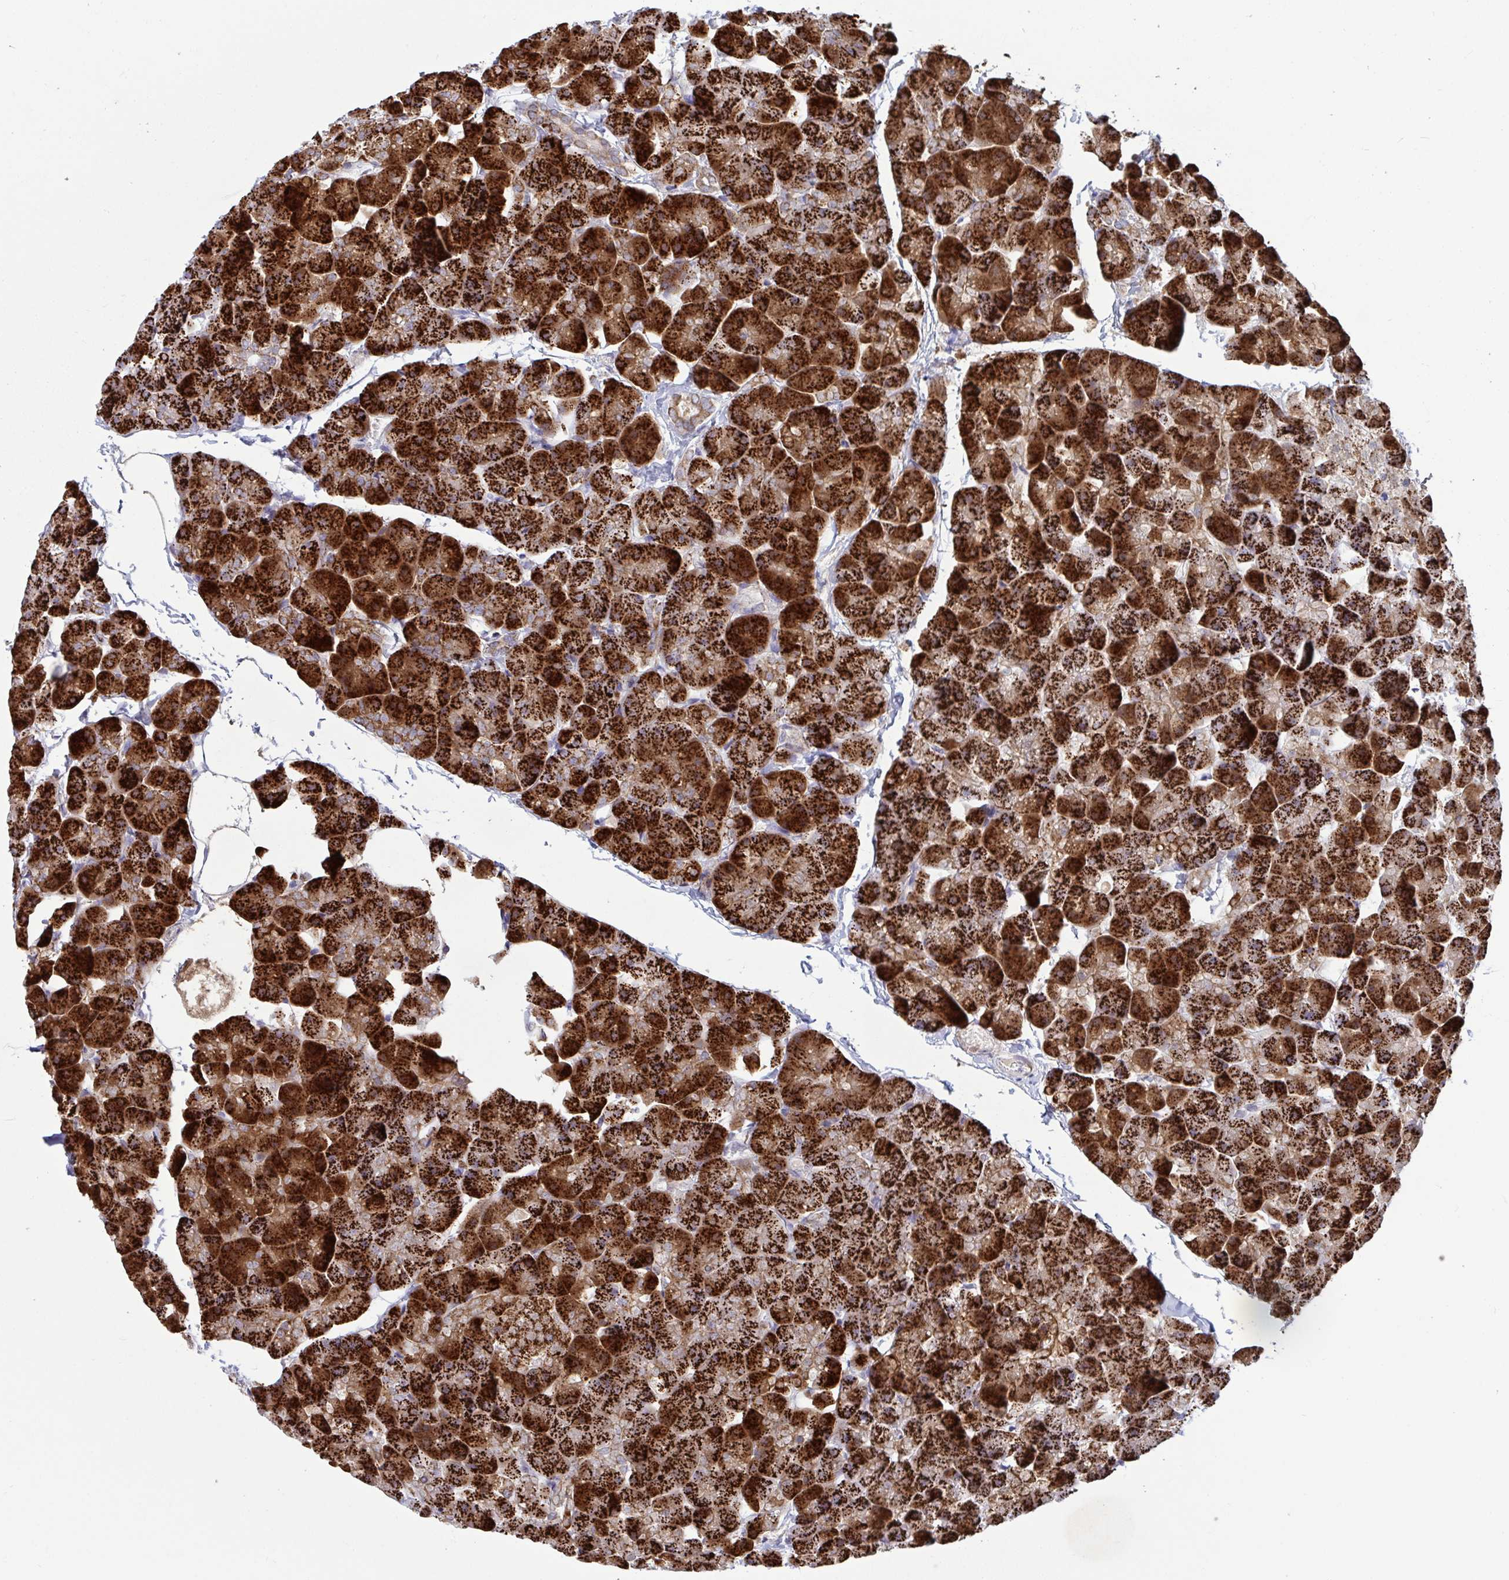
{"staining": {"intensity": "strong", "quantity": ">75%", "location": "cytoplasmic/membranous"}, "tissue": "pancreas", "cell_type": "Exocrine glandular cells", "image_type": "normal", "snomed": [{"axis": "morphology", "description": "Normal tissue, NOS"}, {"axis": "topography", "description": "Pancreas"}], "caption": "DAB (3,3'-diaminobenzidine) immunohistochemical staining of benign pancreas displays strong cytoplasmic/membranous protein positivity in about >75% of exocrine glandular cells.", "gene": "BCAT2", "patient": {"sex": "male", "age": 35}}